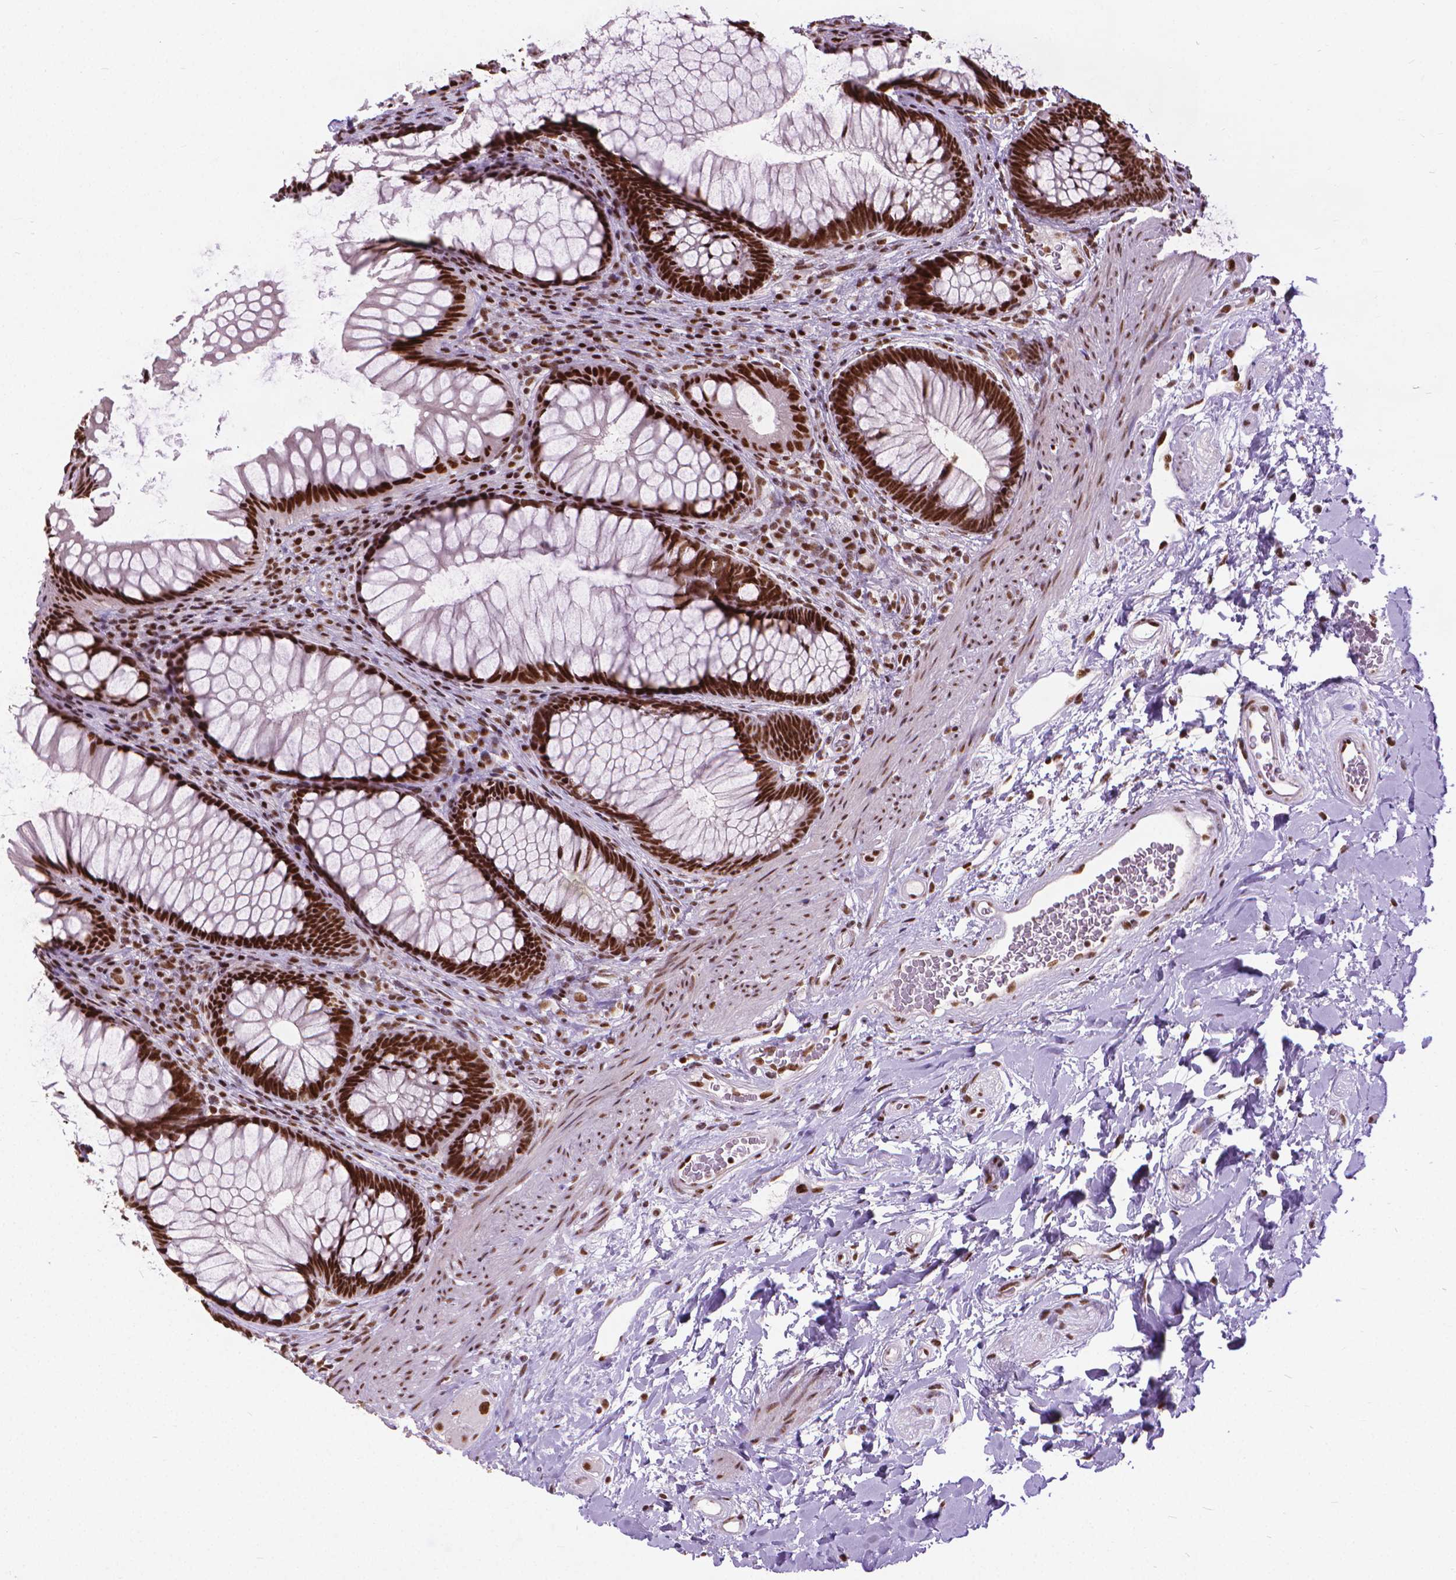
{"staining": {"intensity": "strong", "quantity": ">75%", "location": "nuclear"}, "tissue": "rectum", "cell_type": "Glandular cells", "image_type": "normal", "snomed": [{"axis": "morphology", "description": "Normal tissue, NOS"}, {"axis": "topography", "description": "Smooth muscle"}, {"axis": "topography", "description": "Rectum"}], "caption": "A high amount of strong nuclear staining is appreciated in approximately >75% of glandular cells in unremarkable rectum.", "gene": "AKAP8", "patient": {"sex": "male", "age": 53}}